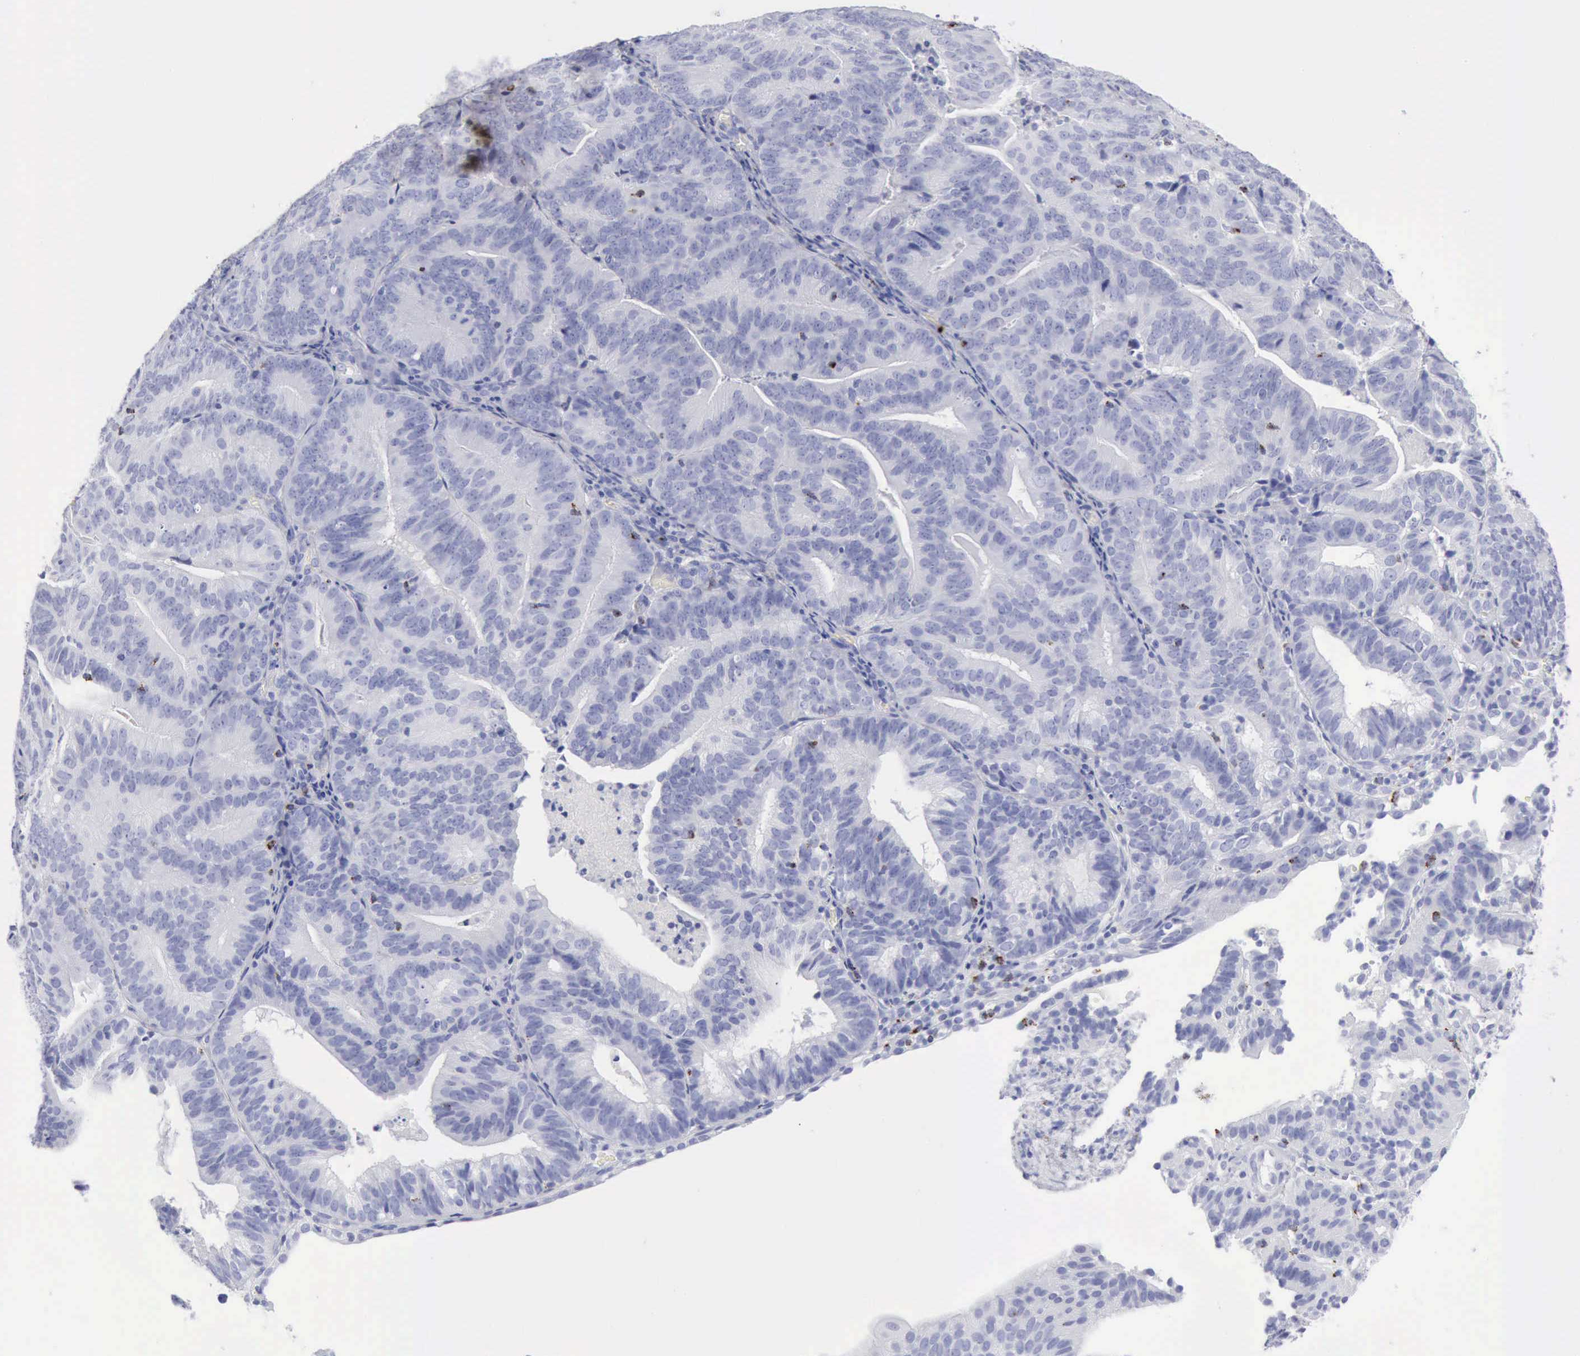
{"staining": {"intensity": "negative", "quantity": "none", "location": "none"}, "tissue": "cervical cancer", "cell_type": "Tumor cells", "image_type": "cancer", "snomed": [{"axis": "morphology", "description": "Adenocarcinoma, NOS"}, {"axis": "topography", "description": "Cervix"}], "caption": "A high-resolution micrograph shows IHC staining of cervical cancer (adenocarcinoma), which reveals no significant positivity in tumor cells.", "gene": "GZMB", "patient": {"sex": "female", "age": 60}}